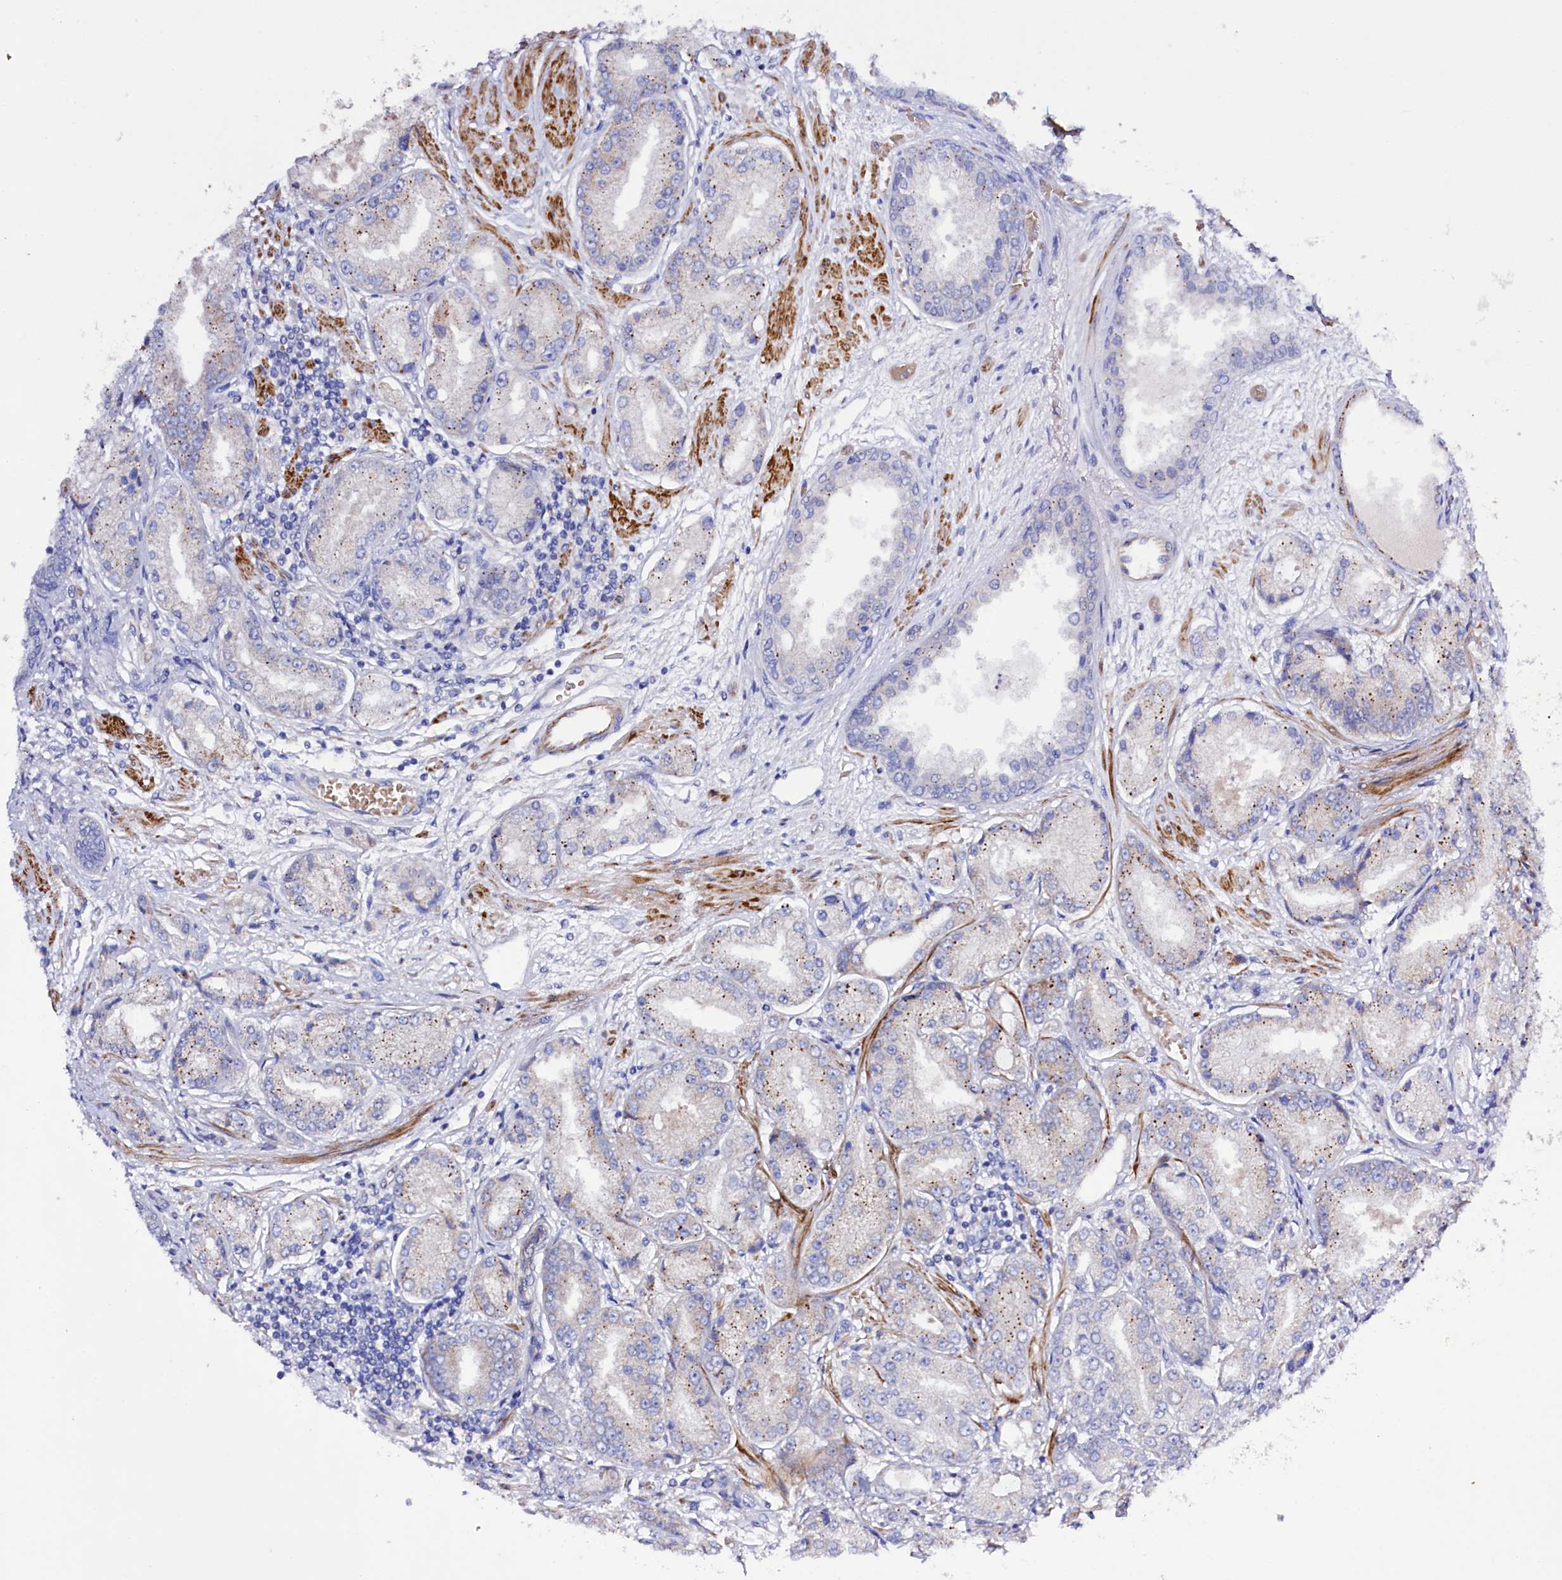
{"staining": {"intensity": "moderate", "quantity": "25%-75%", "location": "cytoplasmic/membranous"}, "tissue": "prostate cancer", "cell_type": "Tumor cells", "image_type": "cancer", "snomed": [{"axis": "morphology", "description": "Adenocarcinoma, High grade"}, {"axis": "topography", "description": "Prostate"}], "caption": "Prostate cancer (adenocarcinoma (high-grade)) tissue displays moderate cytoplasmic/membranous staining in about 25%-75% of tumor cells, visualized by immunohistochemistry.", "gene": "SLC7A1", "patient": {"sex": "male", "age": 59}}